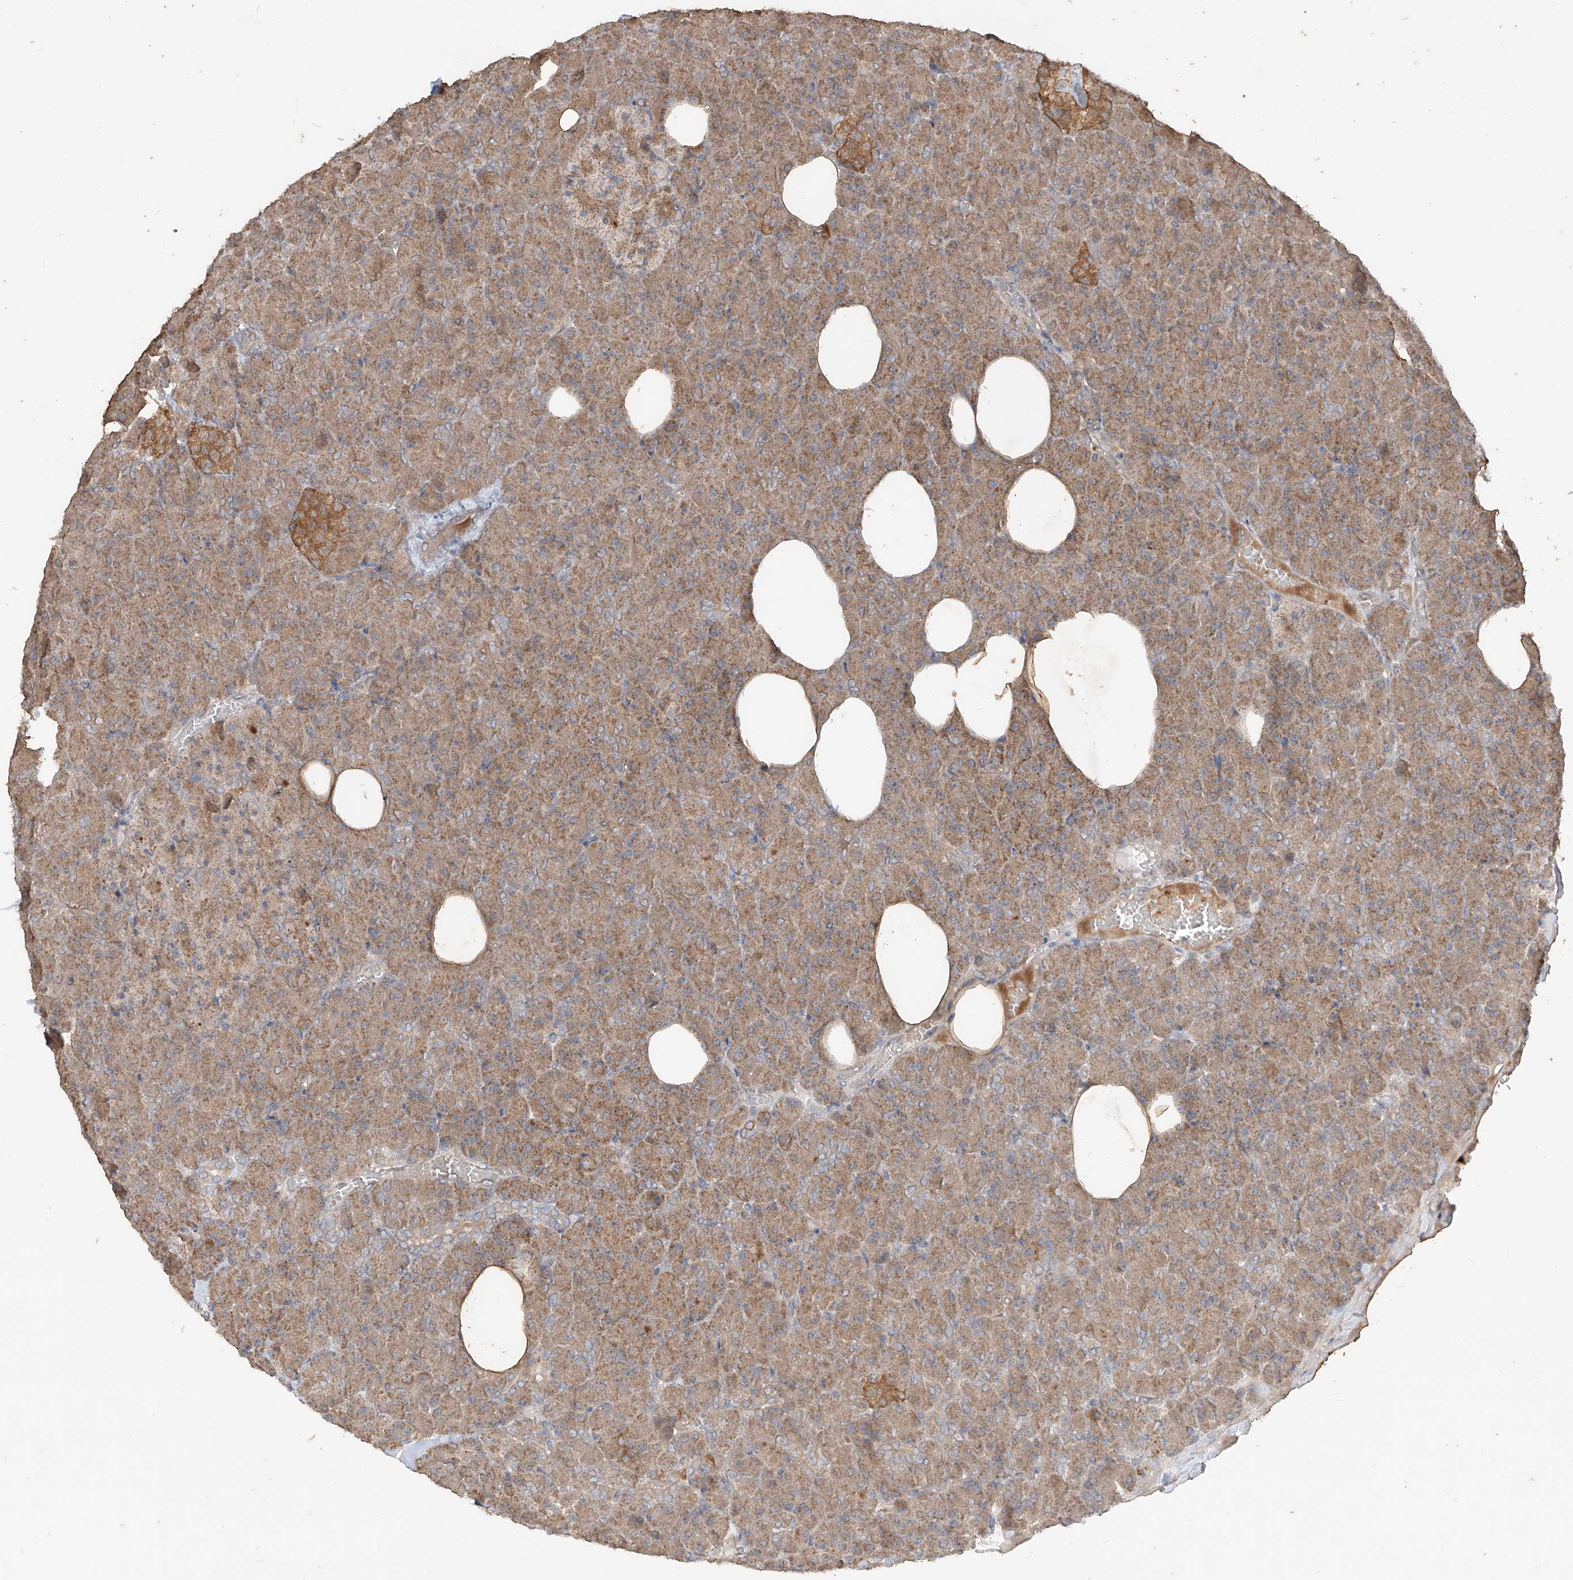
{"staining": {"intensity": "moderate", "quantity": ">75%", "location": "cytoplasmic/membranous"}, "tissue": "pancreas", "cell_type": "Exocrine glandular cells", "image_type": "normal", "snomed": [{"axis": "morphology", "description": "Normal tissue, NOS"}, {"axis": "morphology", "description": "Carcinoid, malignant, NOS"}, {"axis": "topography", "description": "Pancreas"}], "caption": "Brown immunohistochemical staining in normal pancreas displays moderate cytoplasmic/membranous staining in about >75% of exocrine glandular cells.", "gene": "MTUS2", "patient": {"sex": "female", "age": 35}}